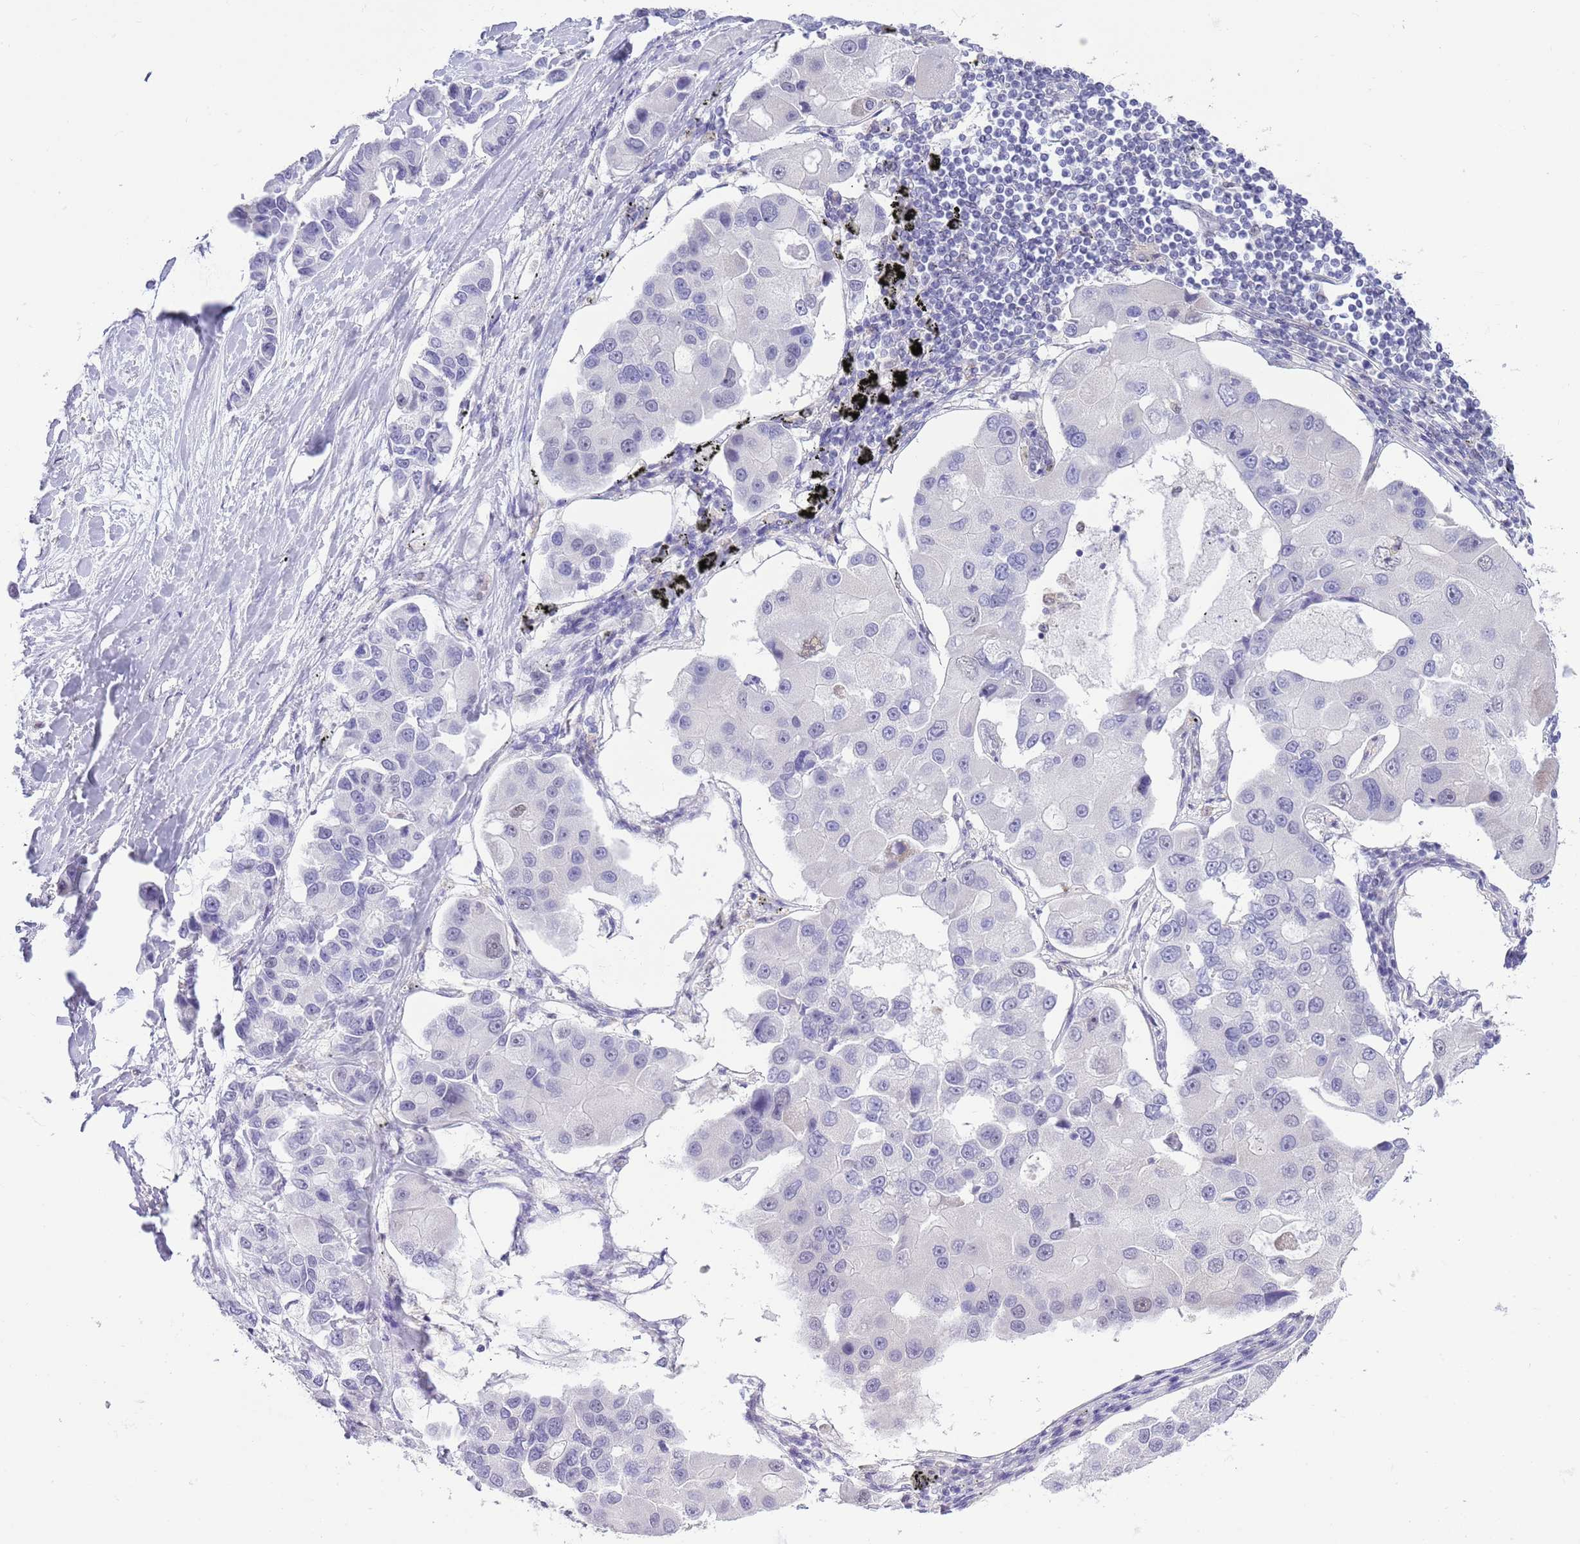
{"staining": {"intensity": "negative", "quantity": "none", "location": "none"}, "tissue": "lung cancer", "cell_type": "Tumor cells", "image_type": "cancer", "snomed": [{"axis": "morphology", "description": "Adenocarcinoma, NOS"}, {"axis": "topography", "description": "Lung"}], "caption": "A histopathology image of lung adenocarcinoma stained for a protein shows no brown staining in tumor cells.", "gene": "PPP1R17", "patient": {"sex": "female", "age": 54}}